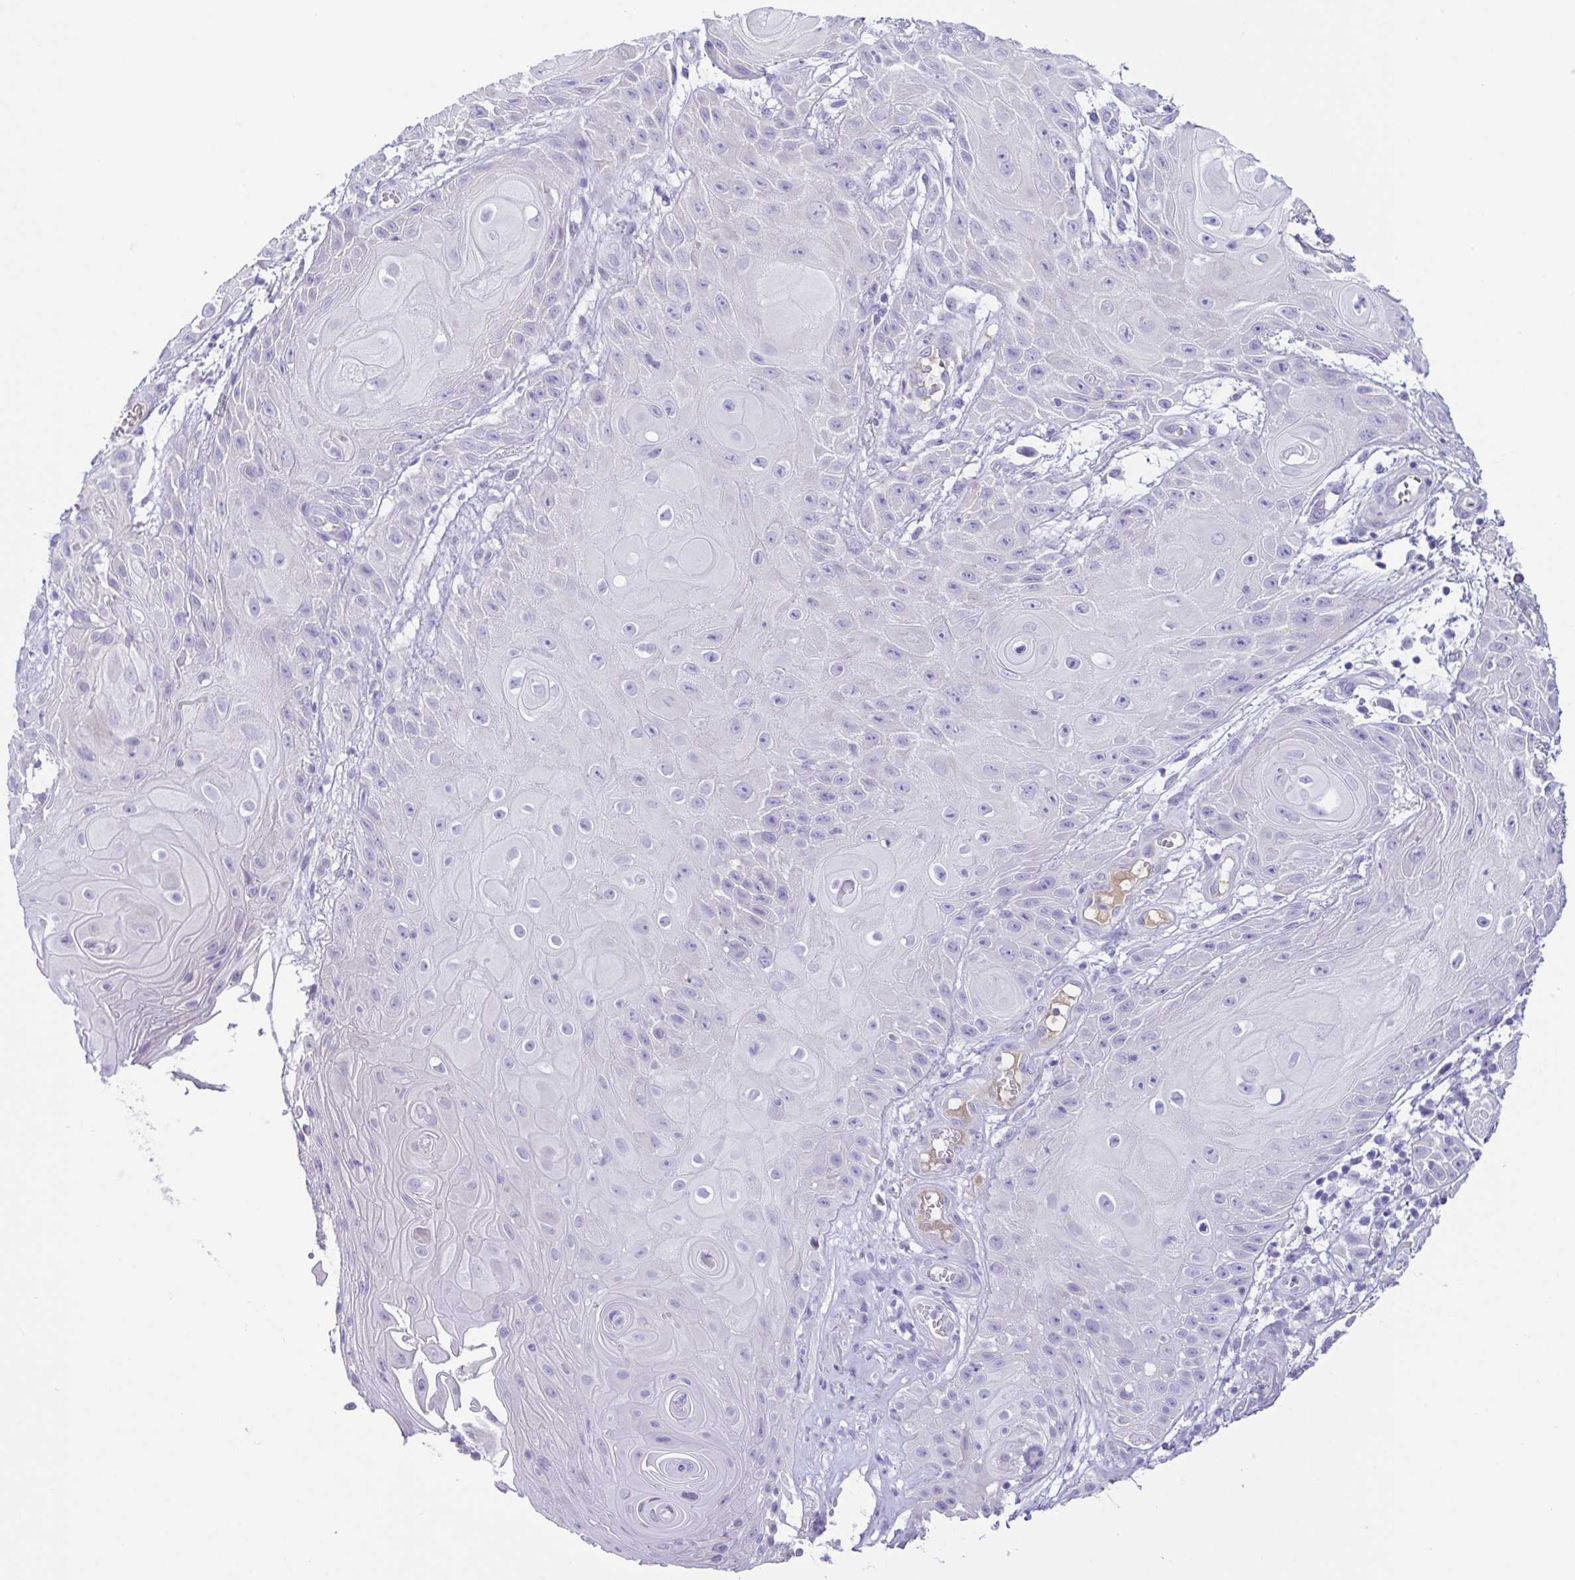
{"staining": {"intensity": "negative", "quantity": "none", "location": "none"}, "tissue": "skin cancer", "cell_type": "Tumor cells", "image_type": "cancer", "snomed": [{"axis": "morphology", "description": "Squamous cell carcinoma, NOS"}, {"axis": "topography", "description": "Skin"}], "caption": "Tumor cells show no significant protein expression in skin cancer (squamous cell carcinoma). The staining was performed using DAB (3,3'-diaminobenzidine) to visualize the protein expression in brown, while the nuclei were stained in blue with hematoxylin (Magnification: 20x).", "gene": "A1BG", "patient": {"sex": "male", "age": 62}}